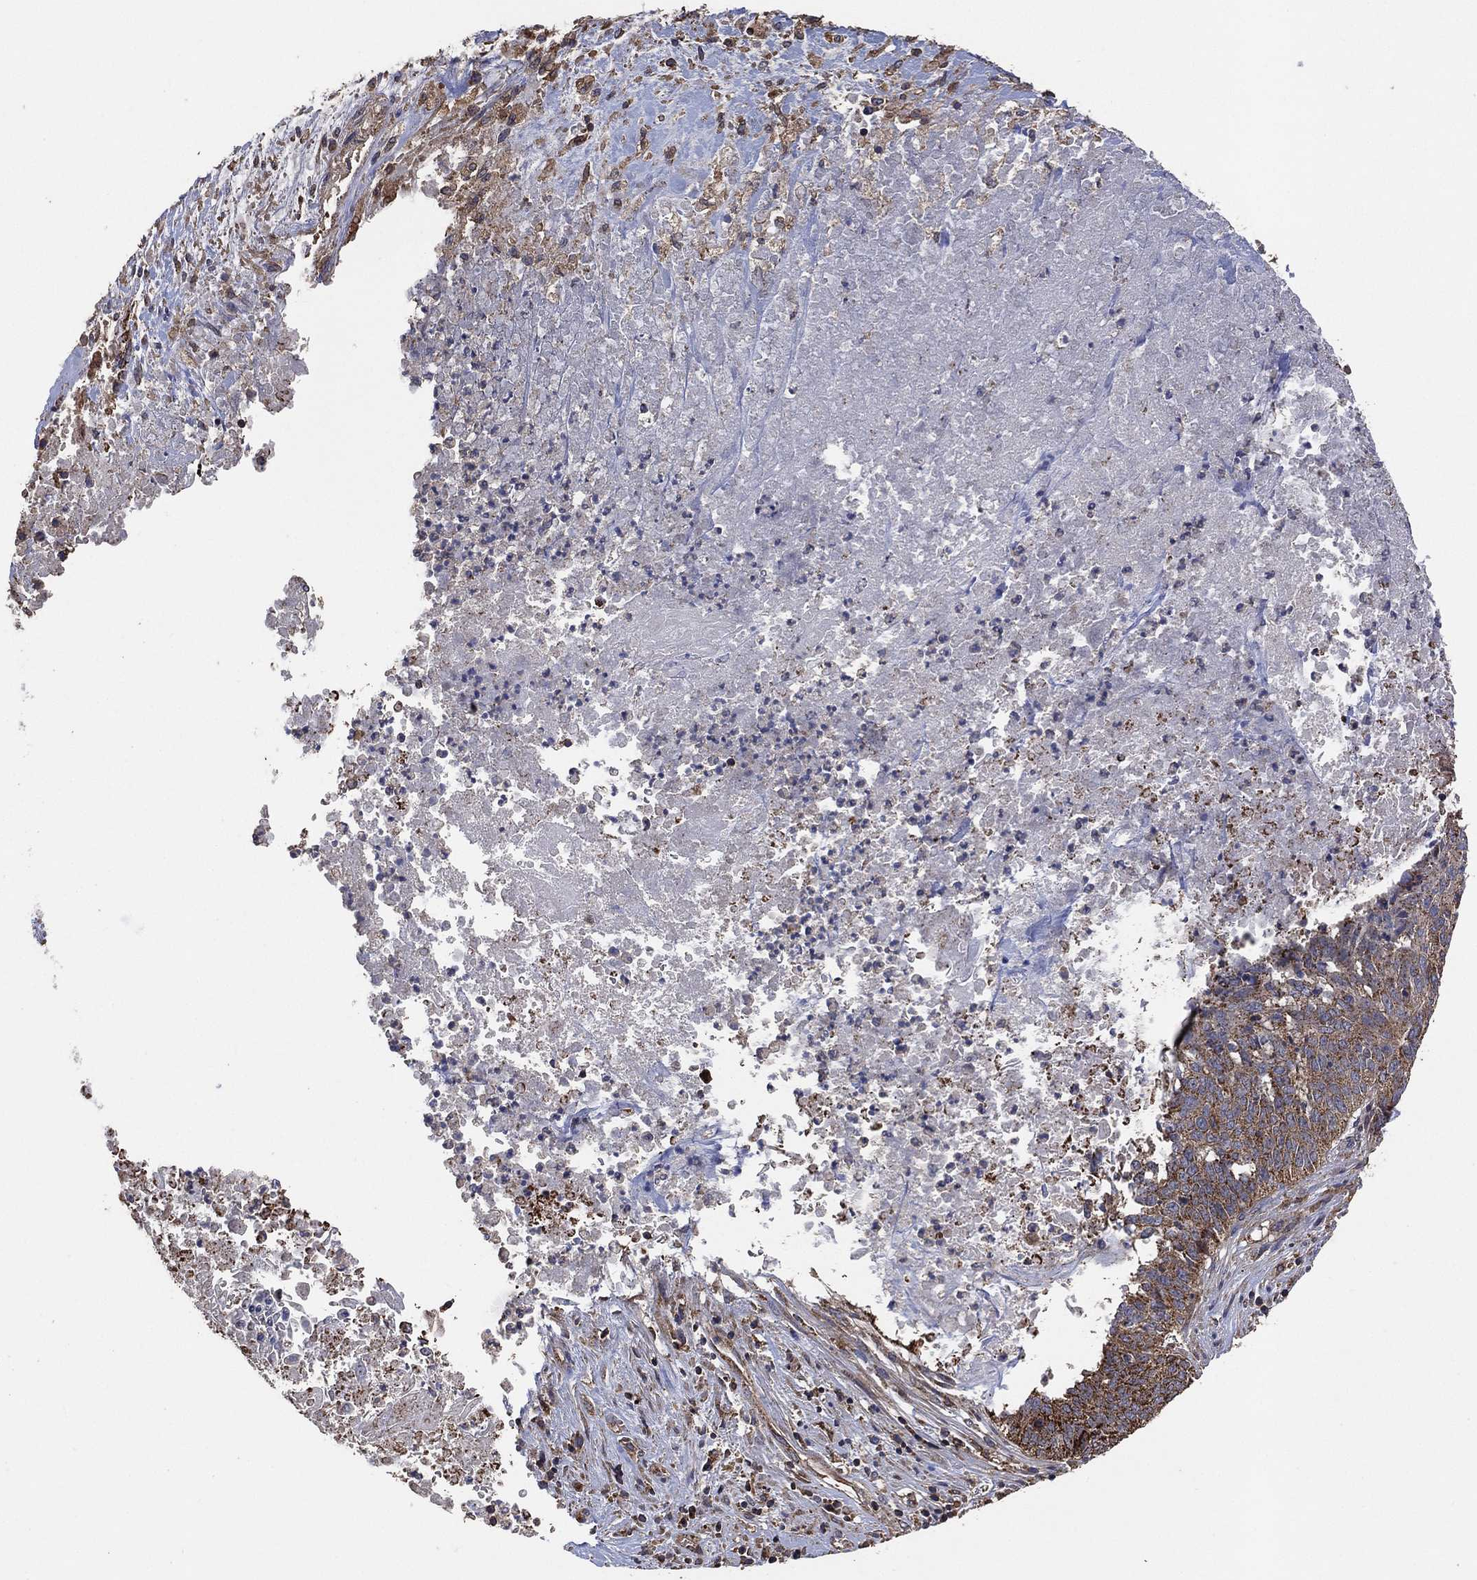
{"staining": {"intensity": "strong", "quantity": "<25%", "location": "cytoplasmic/membranous"}, "tissue": "lung cancer", "cell_type": "Tumor cells", "image_type": "cancer", "snomed": [{"axis": "morphology", "description": "Squamous cell carcinoma, NOS"}, {"axis": "topography", "description": "Lung"}], "caption": "Lung cancer tissue displays strong cytoplasmic/membranous expression in approximately <25% of tumor cells The staining was performed using DAB to visualize the protein expression in brown, while the nuclei were stained in blue with hematoxylin (Magnification: 20x).", "gene": "LIMD1", "patient": {"sex": "male", "age": 64}}